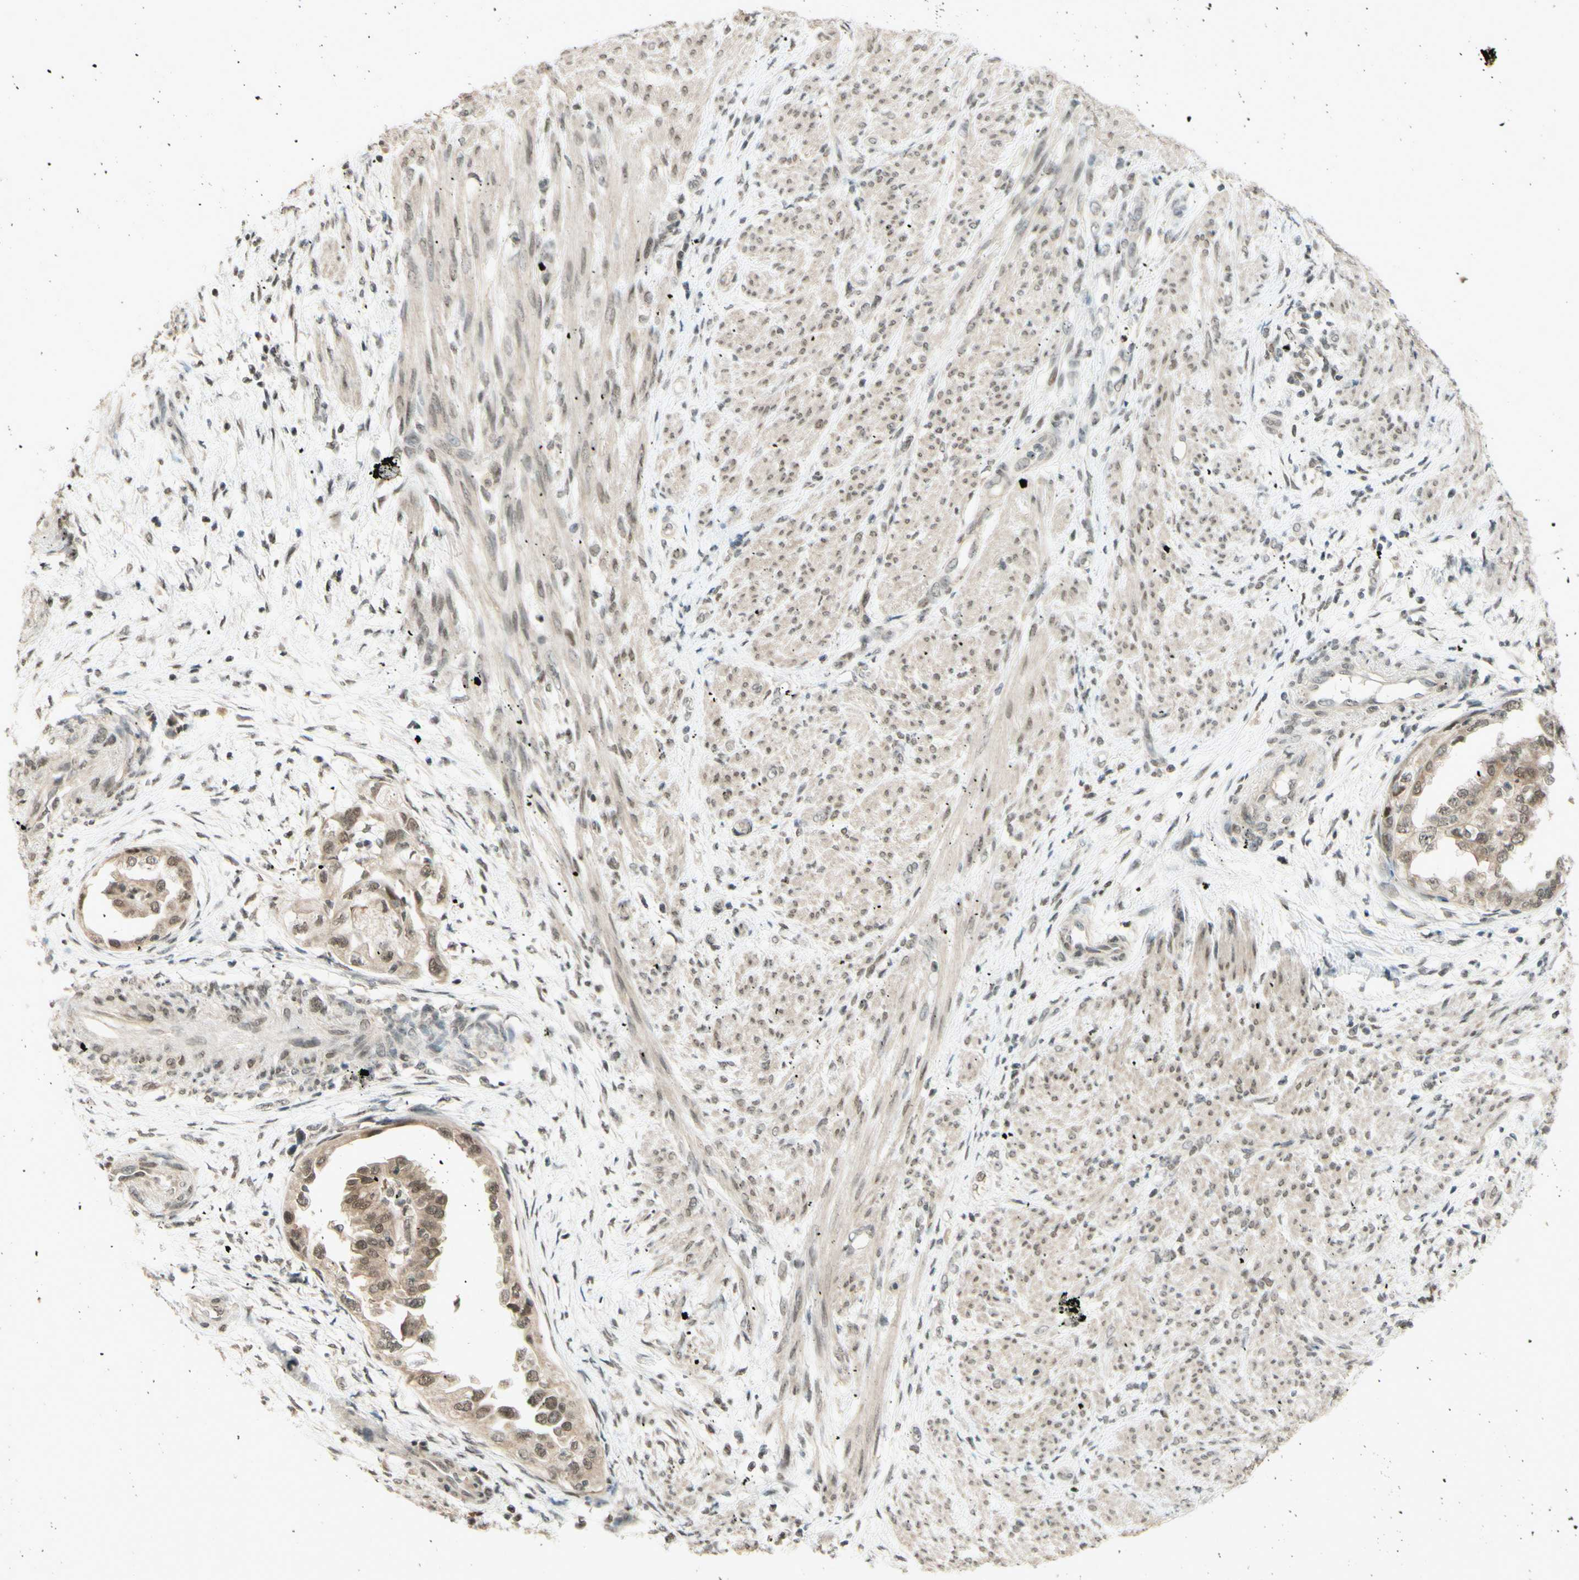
{"staining": {"intensity": "moderate", "quantity": ">75%", "location": "nuclear"}, "tissue": "endometrial cancer", "cell_type": "Tumor cells", "image_type": "cancer", "snomed": [{"axis": "morphology", "description": "Adenocarcinoma, NOS"}, {"axis": "topography", "description": "Endometrium"}], "caption": "Endometrial cancer (adenocarcinoma) stained for a protein reveals moderate nuclear positivity in tumor cells. Using DAB (brown) and hematoxylin (blue) stains, captured at high magnification using brightfield microscopy.", "gene": "SMARCB1", "patient": {"sex": "female", "age": 85}}